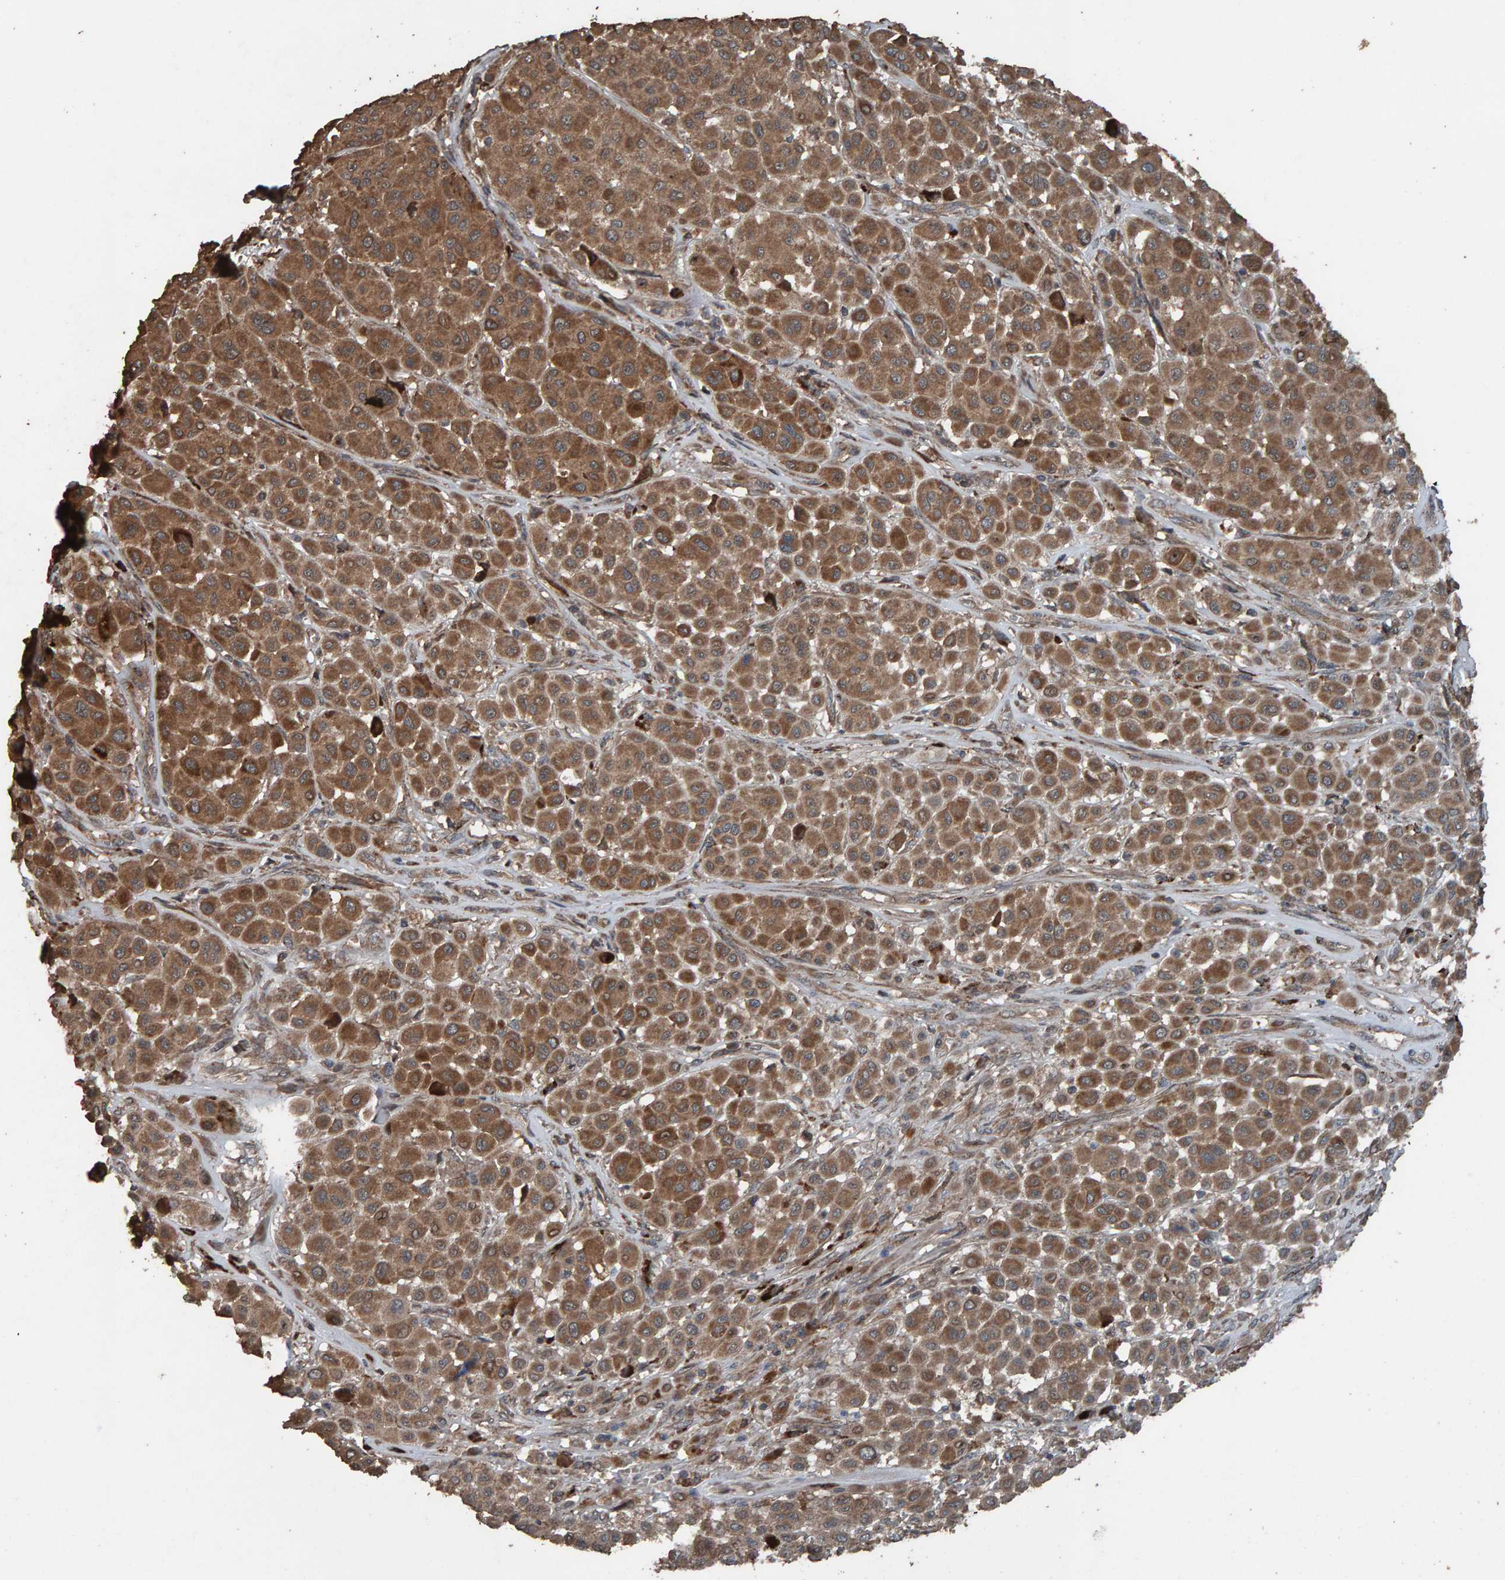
{"staining": {"intensity": "moderate", "quantity": ">75%", "location": "cytoplasmic/membranous"}, "tissue": "melanoma", "cell_type": "Tumor cells", "image_type": "cancer", "snomed": [{"axis": "morphology", "description": "Malignant melanoma, Metastatic site"}, {"axis": "topography", "description": "Soft tissue"}], "caption": "IHC (DAB) staining of human malignant melanoma (metastatic site) shows moderate cytoplasmic/membranous protein staining in about >75% of tumor cells. The staining is performed using DAB brown chromogen to label protein expression. The nuclei are counter-stained blue using hematoxylin.", "gene": "DUS1L", "patient": {"sex": "male", "age": 41}}